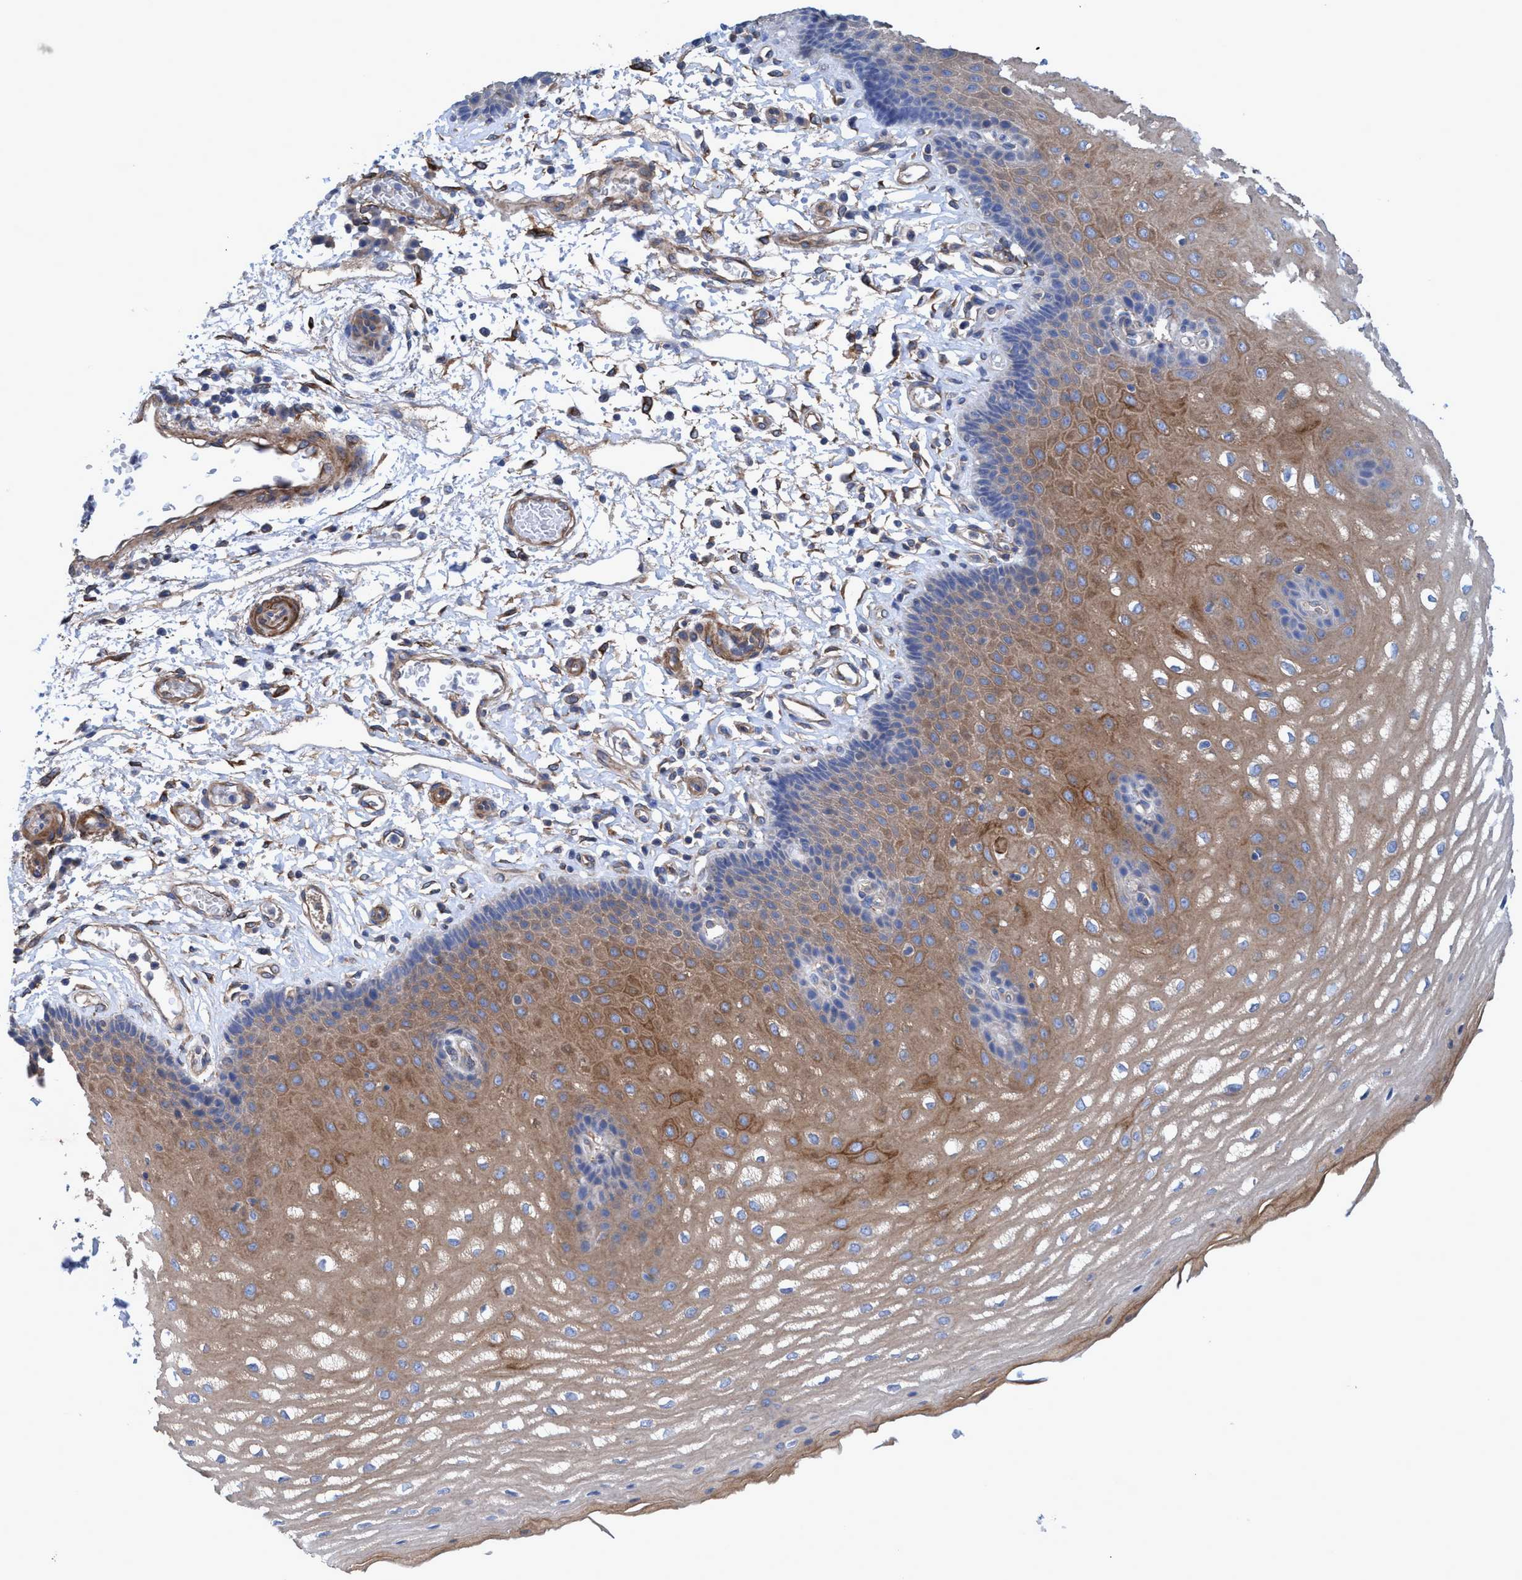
{"staining": {"intensity": "moderate", "quantity": ">75%", "location": "cytoplasmic/membranous"}, "tissue": "esophagus", "cell_type": "Squamous epithelial cells", "image_type": "normal", "snomed": [{"axis": "morphology", "description": "Normal tissue, NOS"}, {"axis": "topography", "description": "Esophagus"}], "caption": "Protein expression by immunohistochemistry (IHC) exhibits moderate cytoplasmic/membranous staining in about >75% of squamous epithelial cells in benign esophagus. (Brightfield microscopy of DAB IHC at high magnification).", "gene": "GULP1", "patient": {"sex": "male", "age": 54}}